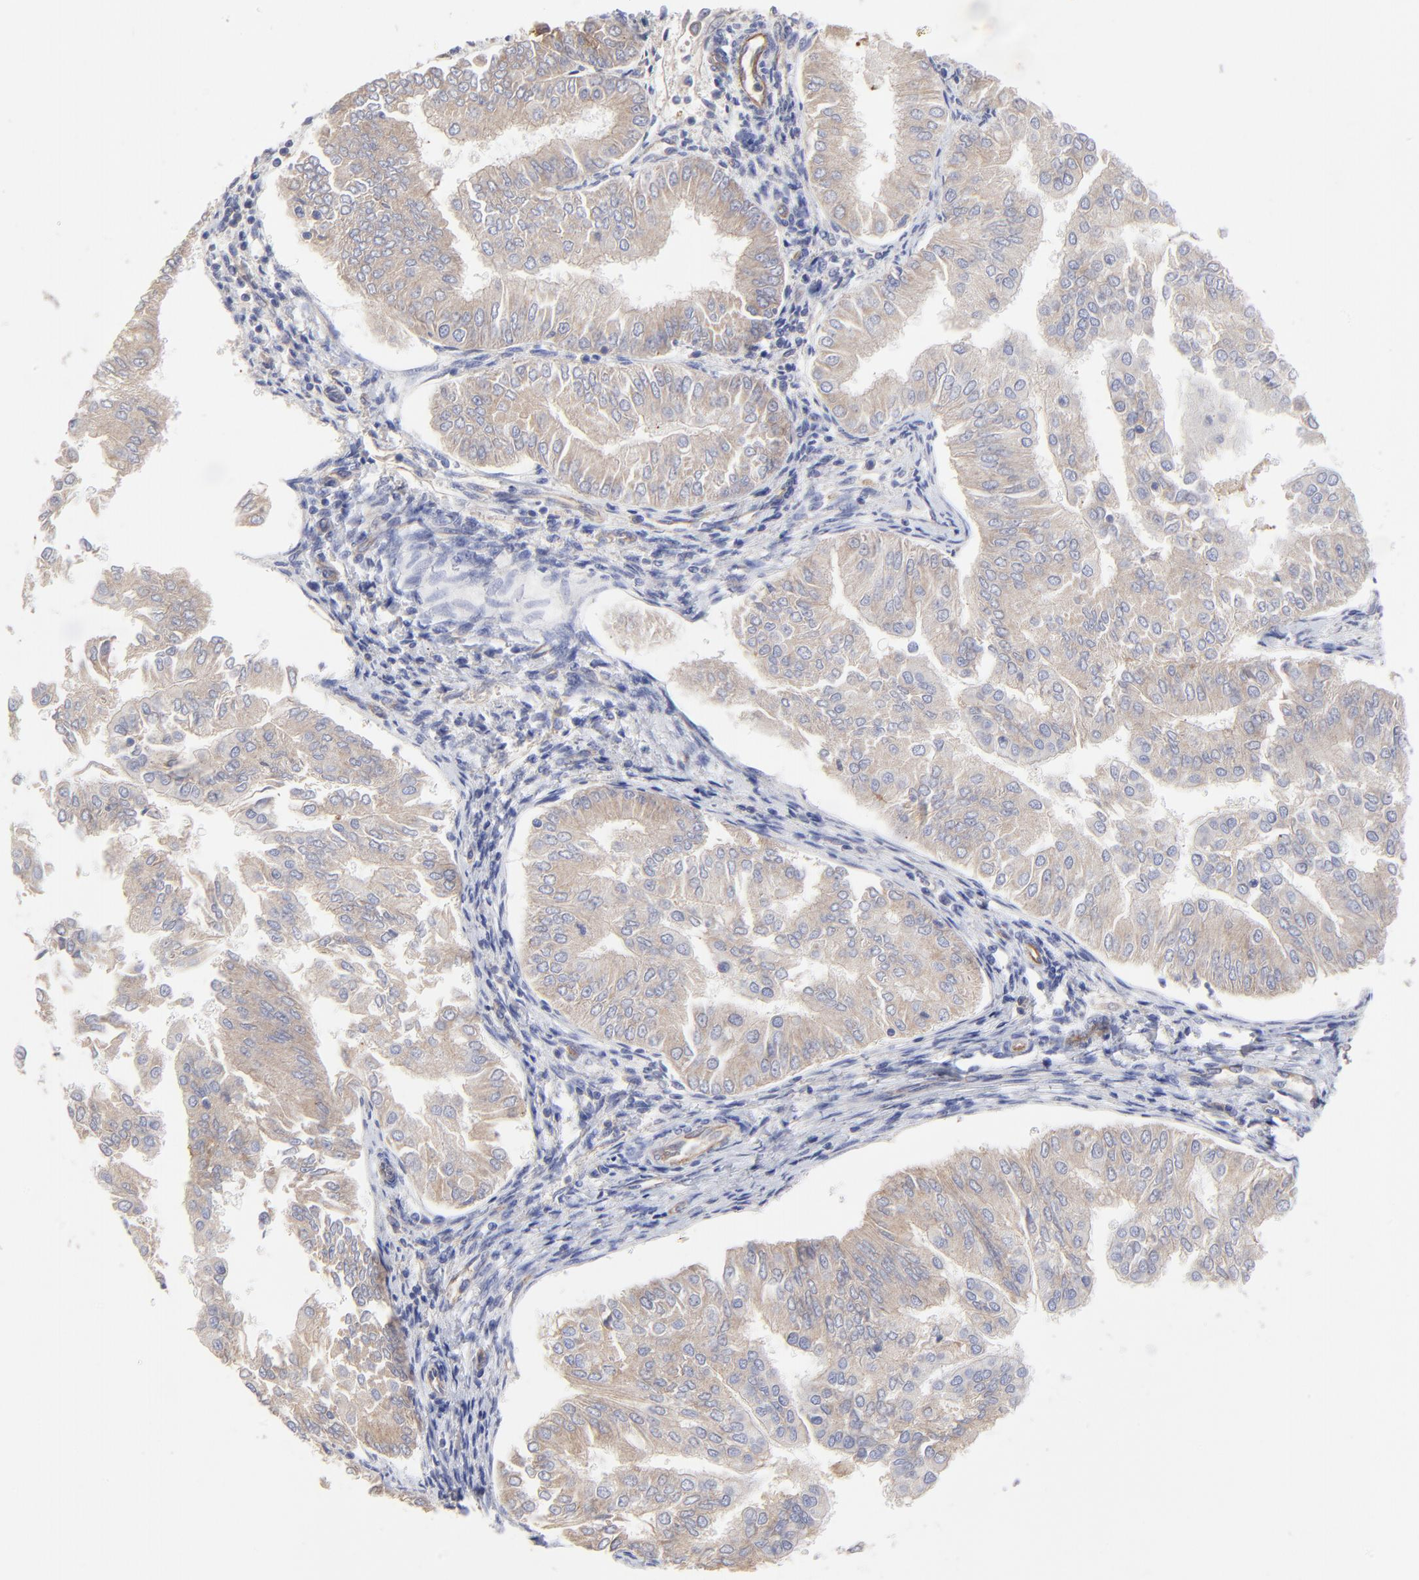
{"staining": {"intensity": "weak", "quantity": "25%-75%", "location": "cytoplasmic/membranous"}, "tissue": "endometrial cancer", "cell_type": "Tumor cells", "image_type": "cancer", "snomed": [{"axis": "morphology", "description": "Adenocarcinoma, NOS"}, {"axis": "topography", "description": "Endometrium"}], "caption": "Immunohistochemical staining of adenocarcinoma (endometrial) shows low levels of weak cytoplasmic/membranous protein positivity in approximately 25%-75% of tumor cells.", "gene": "SULF2", "patient": {"sex": "female", "age": 53}}